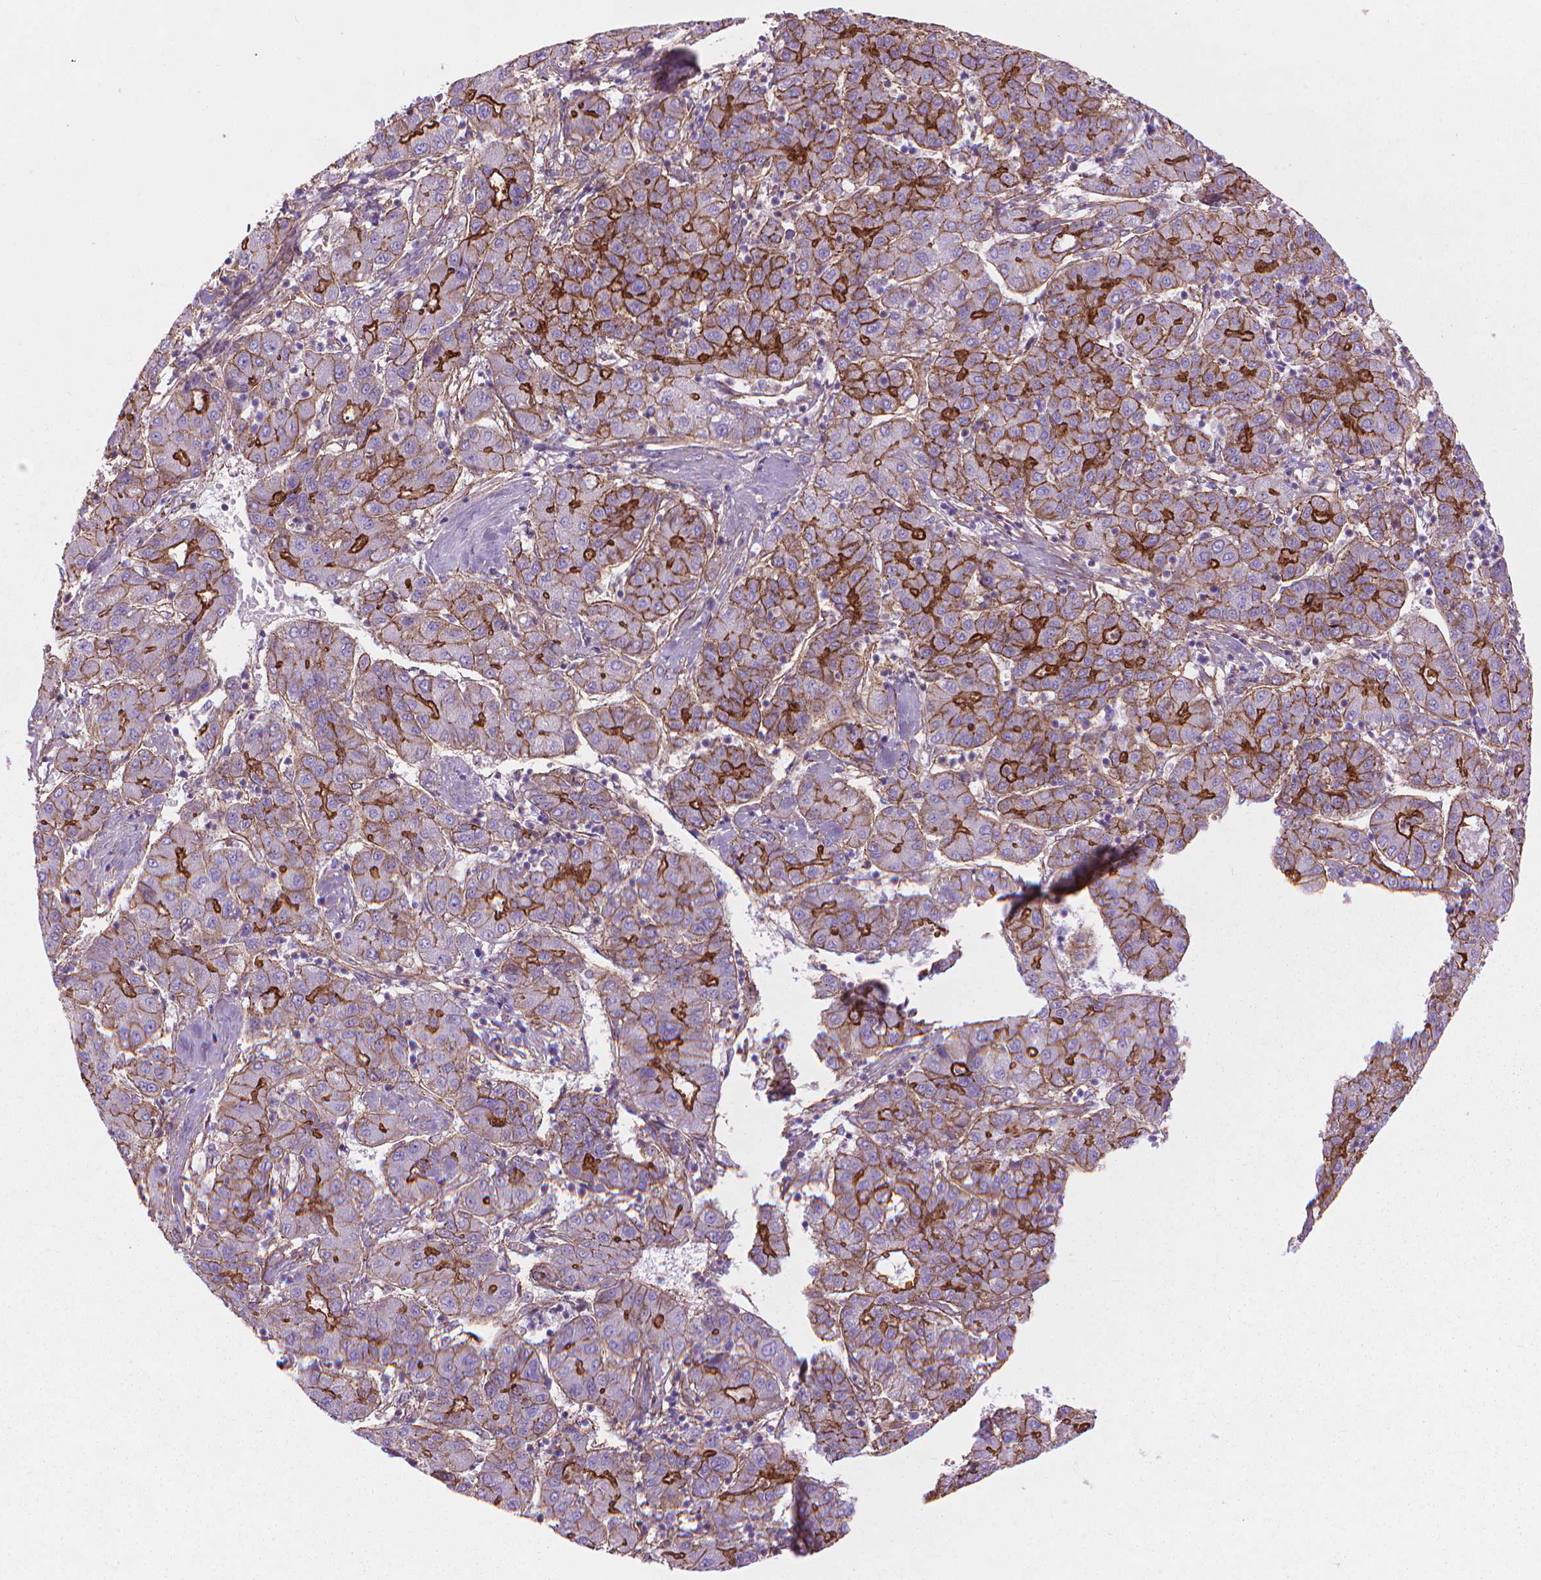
{"staining": {"intensity": "strong", "quantity": "25%-75%", "location": "cytoplasmic/membranous"}, "tissue": "liver cancer", "cell_type": "Tumor cells", "image_type": "cancer", "snomed": [{"axis": "morphology", "description": "Carcinoma, Hepatocellular, NOS"}, {"axis": "topography", "description": "Liver"}], "caption": "Immunohistochemistry photomicrograph of neoplastic tissue: hepatocellular carcinoma (liver) stained using IHC displays high levels of strong protein expression localized specifically in the cytoplasmic/membranous of tumor cells, appearing as a cytoplasmic/membranous brown color.", "gene": "TENT5A", "patient": {"sex": "male", "age": 65}}